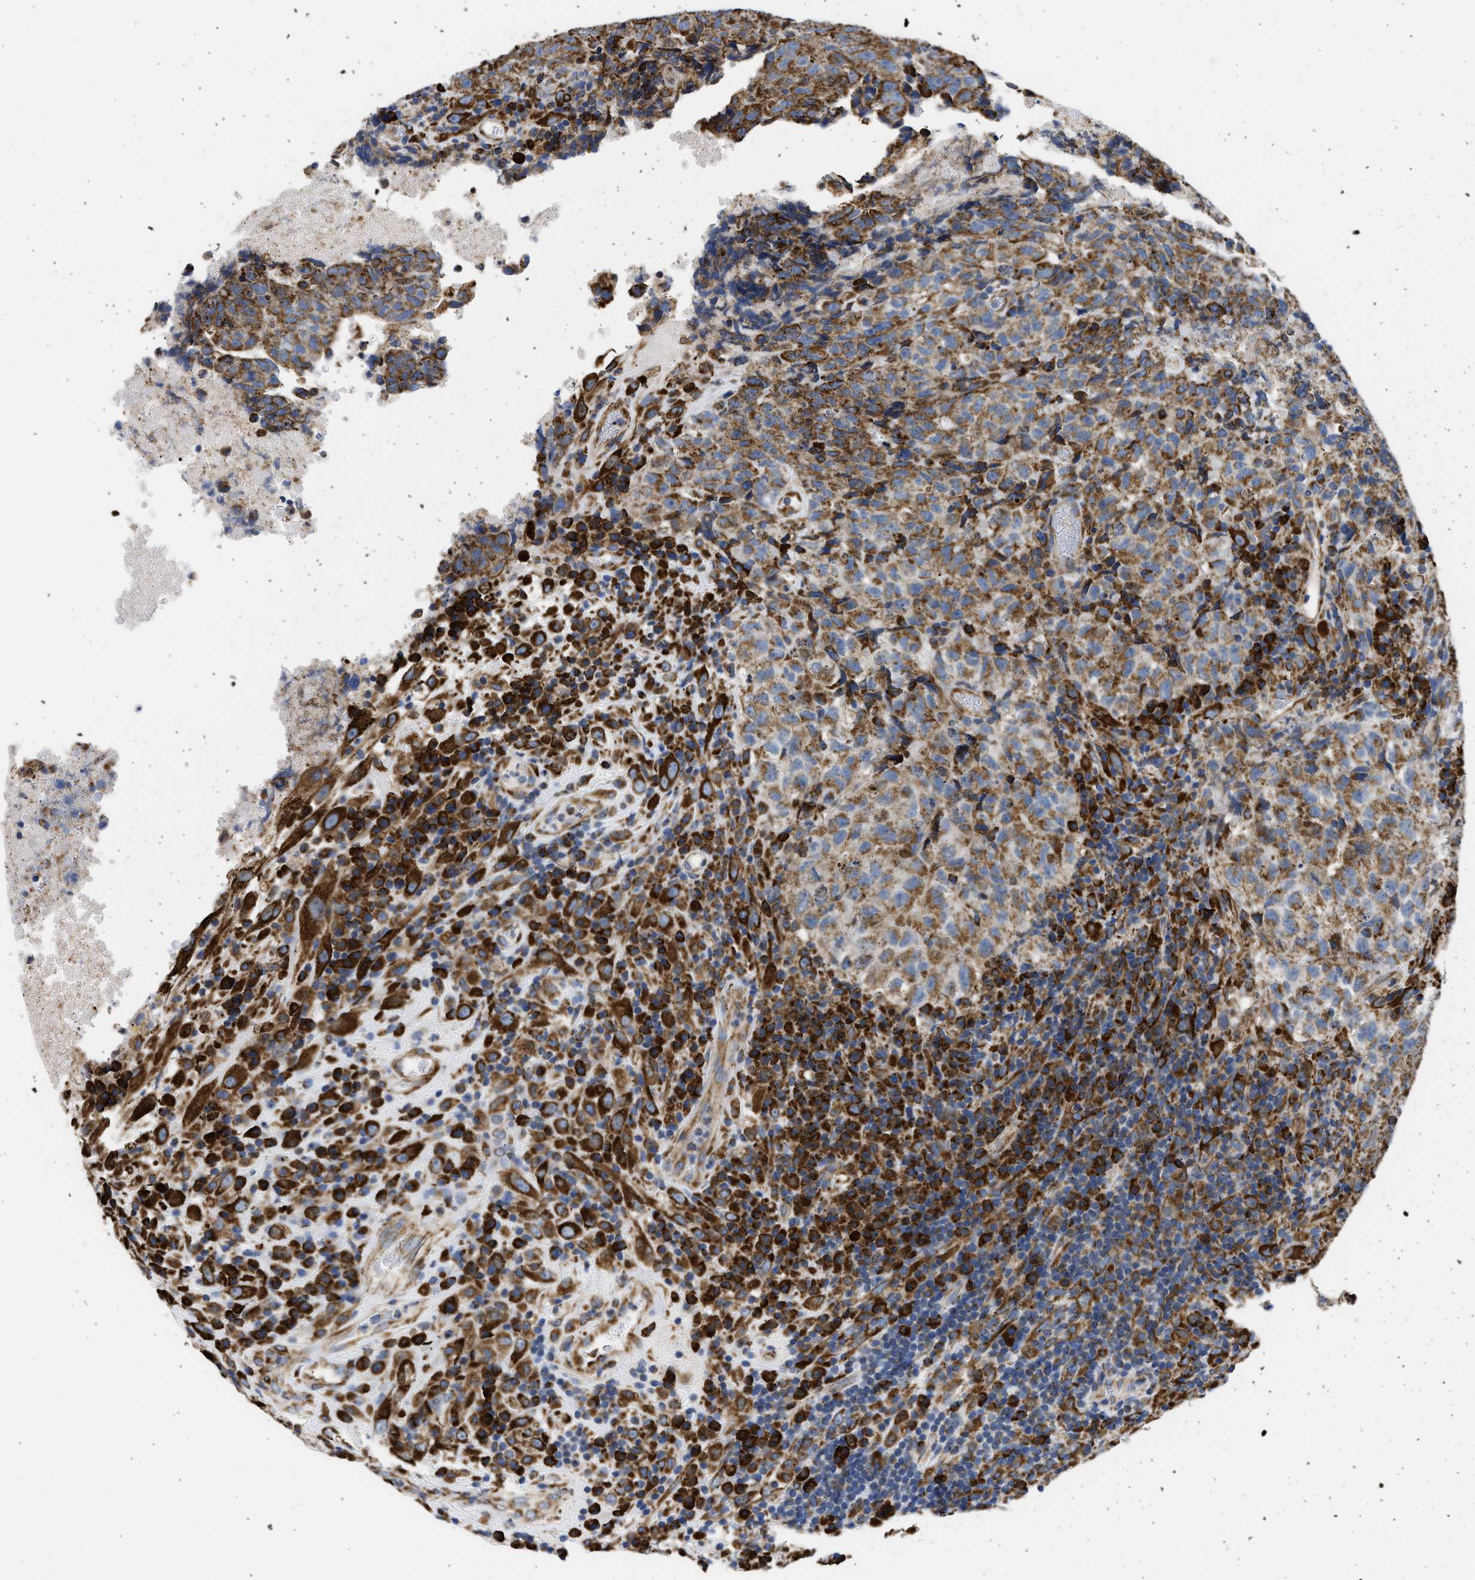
{"staining": {"intensity": "moderate", "quantity": ">75%", "location": "cytoplasmic/membranous"}, "tissue": "testis cancer", "cell_type": "Tumor cells", "image_type": "cancer", "snomed": [{"axis": "morphology", "description": "Necrosis, NOS"}, {"axis": "morphology", "description": "Carcinoma, Embryonal, NOS"}, {"axis": "topography", "description": "Testis"}], "caption": "This image reveals embryonal carcinoma (testis) stained with immunohistochemistry to label a protein in brown. The cytoplasmic/membranous of tumor cells show moderate positivity for the protein. Nuclei are counter-stained blue.", "gene": "CYCS", "patient": {"sex": "male", "age": 19}}